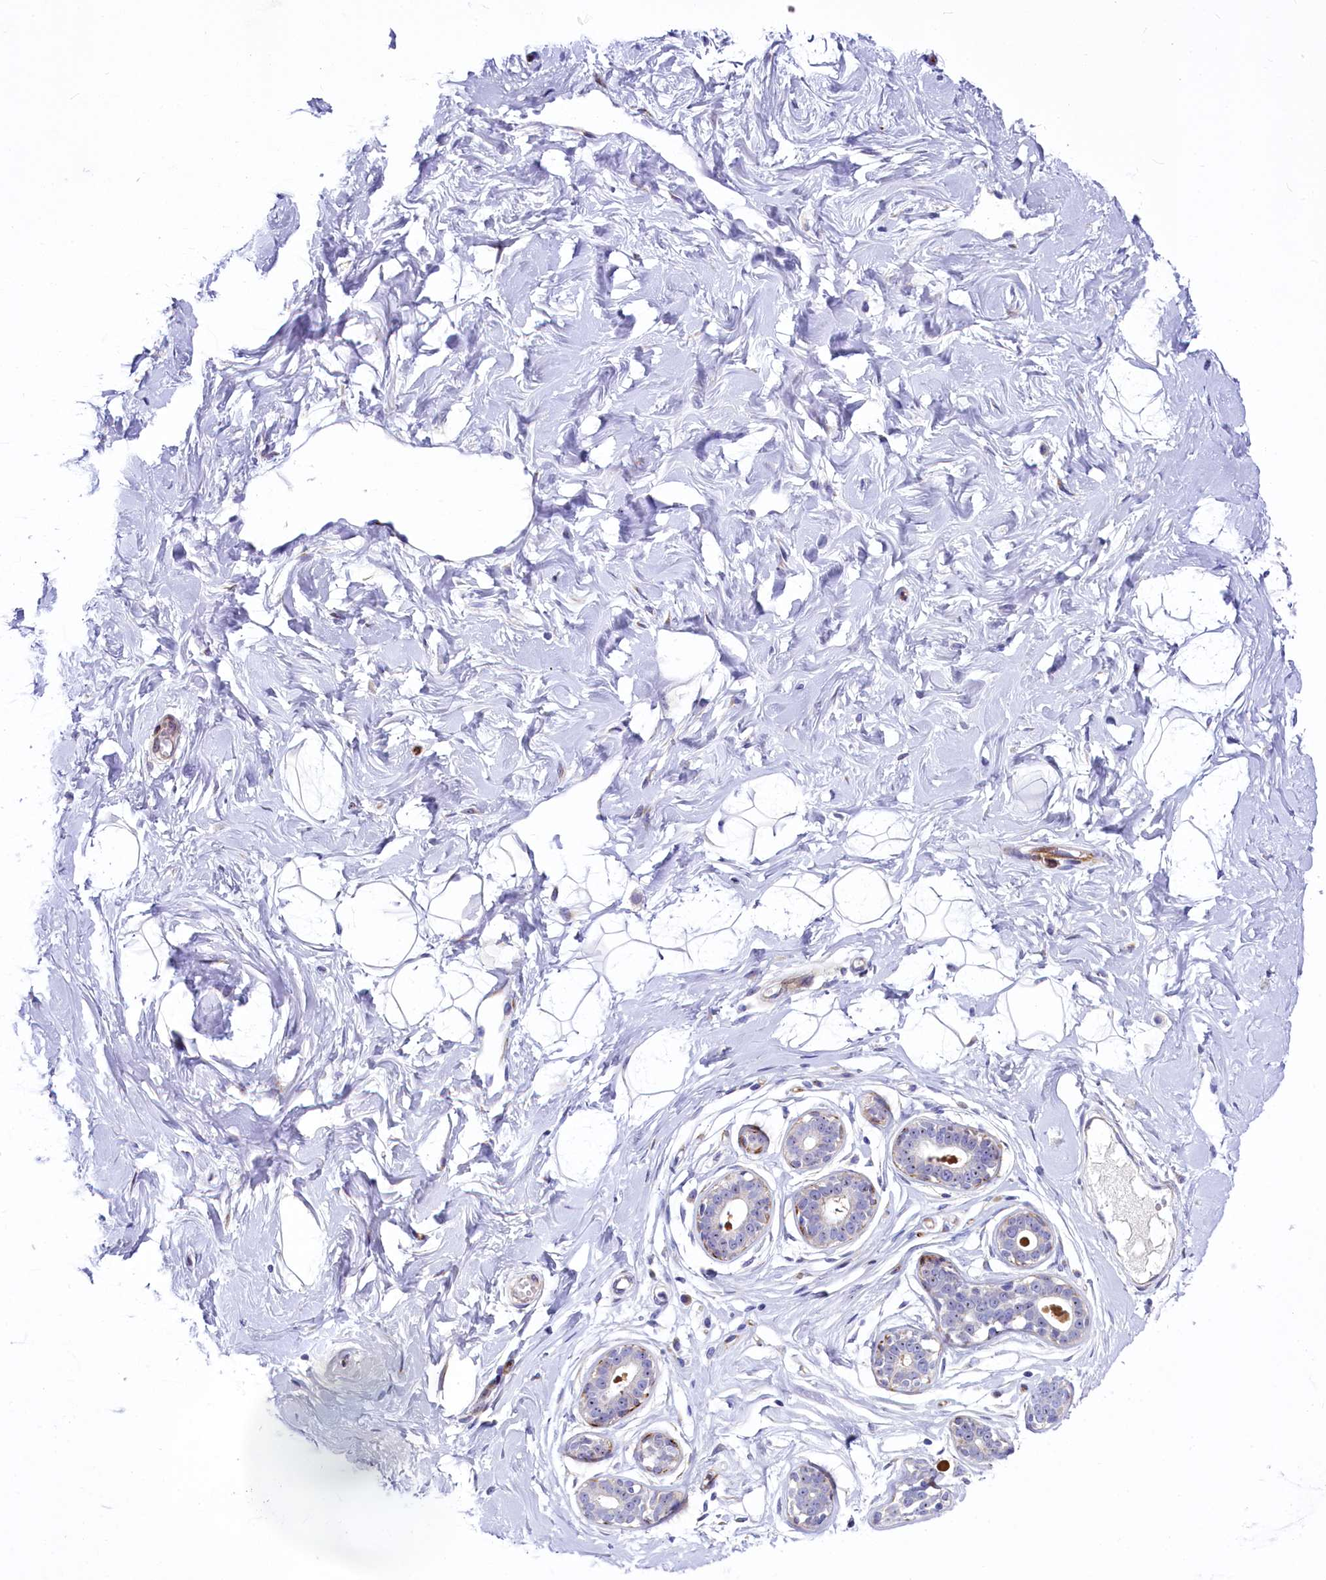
{"staining": {"intensity": "negative", "quantity": "none", "location": "none"}, "tissue": "breast", "cell_type": "Adipocytes", "image_type": "normal", "snomed": [{"axis": "morphology", "description": "Normal tissue, NOS"}, {"axis": "morphology", "description": "Adenoma, NOS"}, {"axis": "topography", "description": "Breast"}], "caption": "The immunohistochemistry (IHC) micrograph has no significant staining in adipocytes of breast.", "gene": "SH3TC2", "patient": {"sex": "female", "age": 23}}